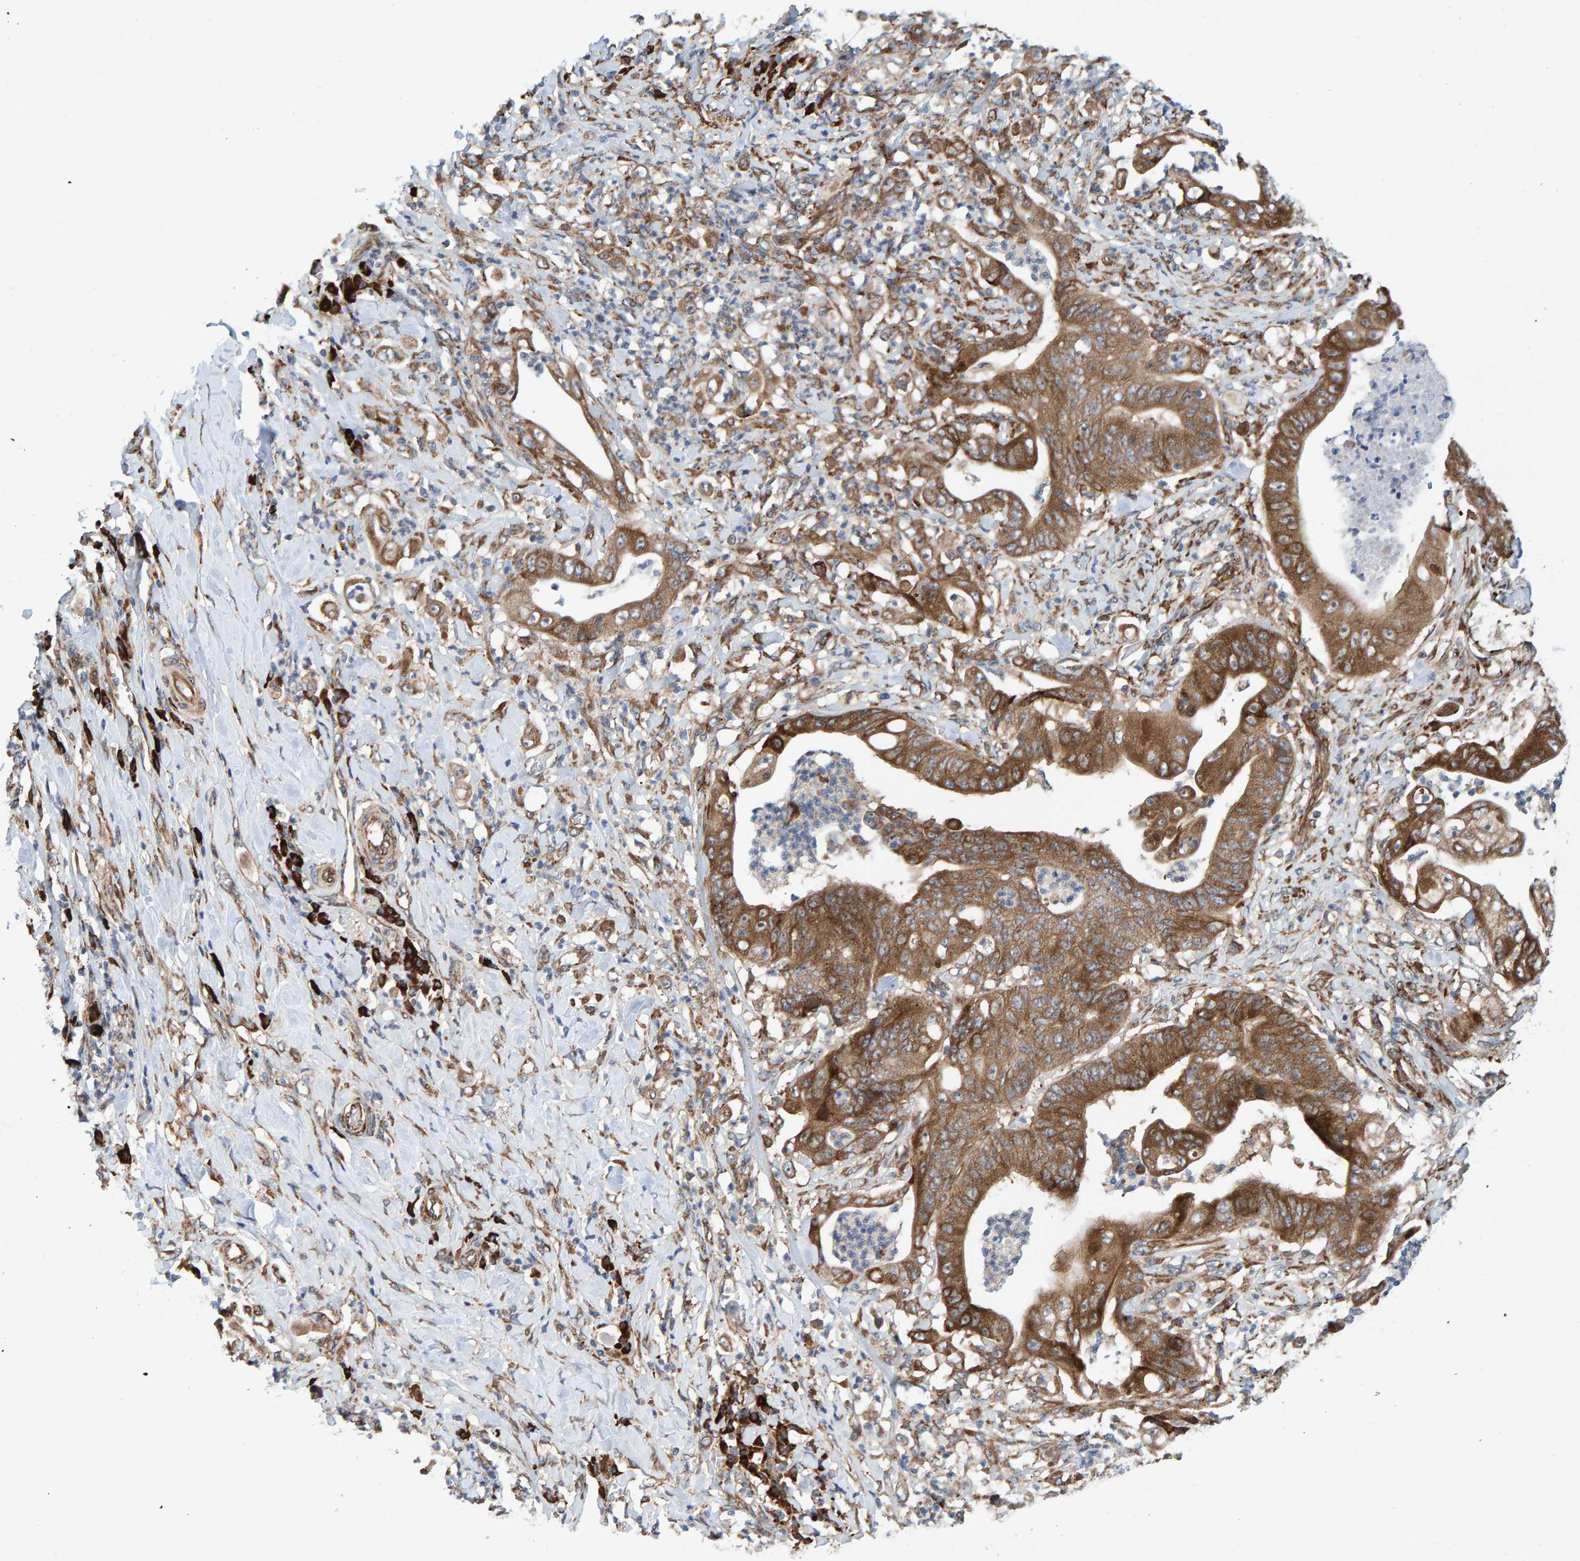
{"staining": {"intensity": "moderate", "quantity": ">75%", "location": "cytoplasmic/membranous"}, "tissue": "stomach cancer", "cell_type": "Tumor cells", "image_type": "cancer", "snomed": [{"axis": "morphology", "description": "Adenocarcinoma, NOS"}, {"axis": "topography", "description": "Stomach"}], "caption": "Human stomach cancer (adenocarcinoma) stained with a protein marker shows moderate staining in tumor cells.", "gene": "KIAA0753", "patient": {"sex": "female", "age": 73}}